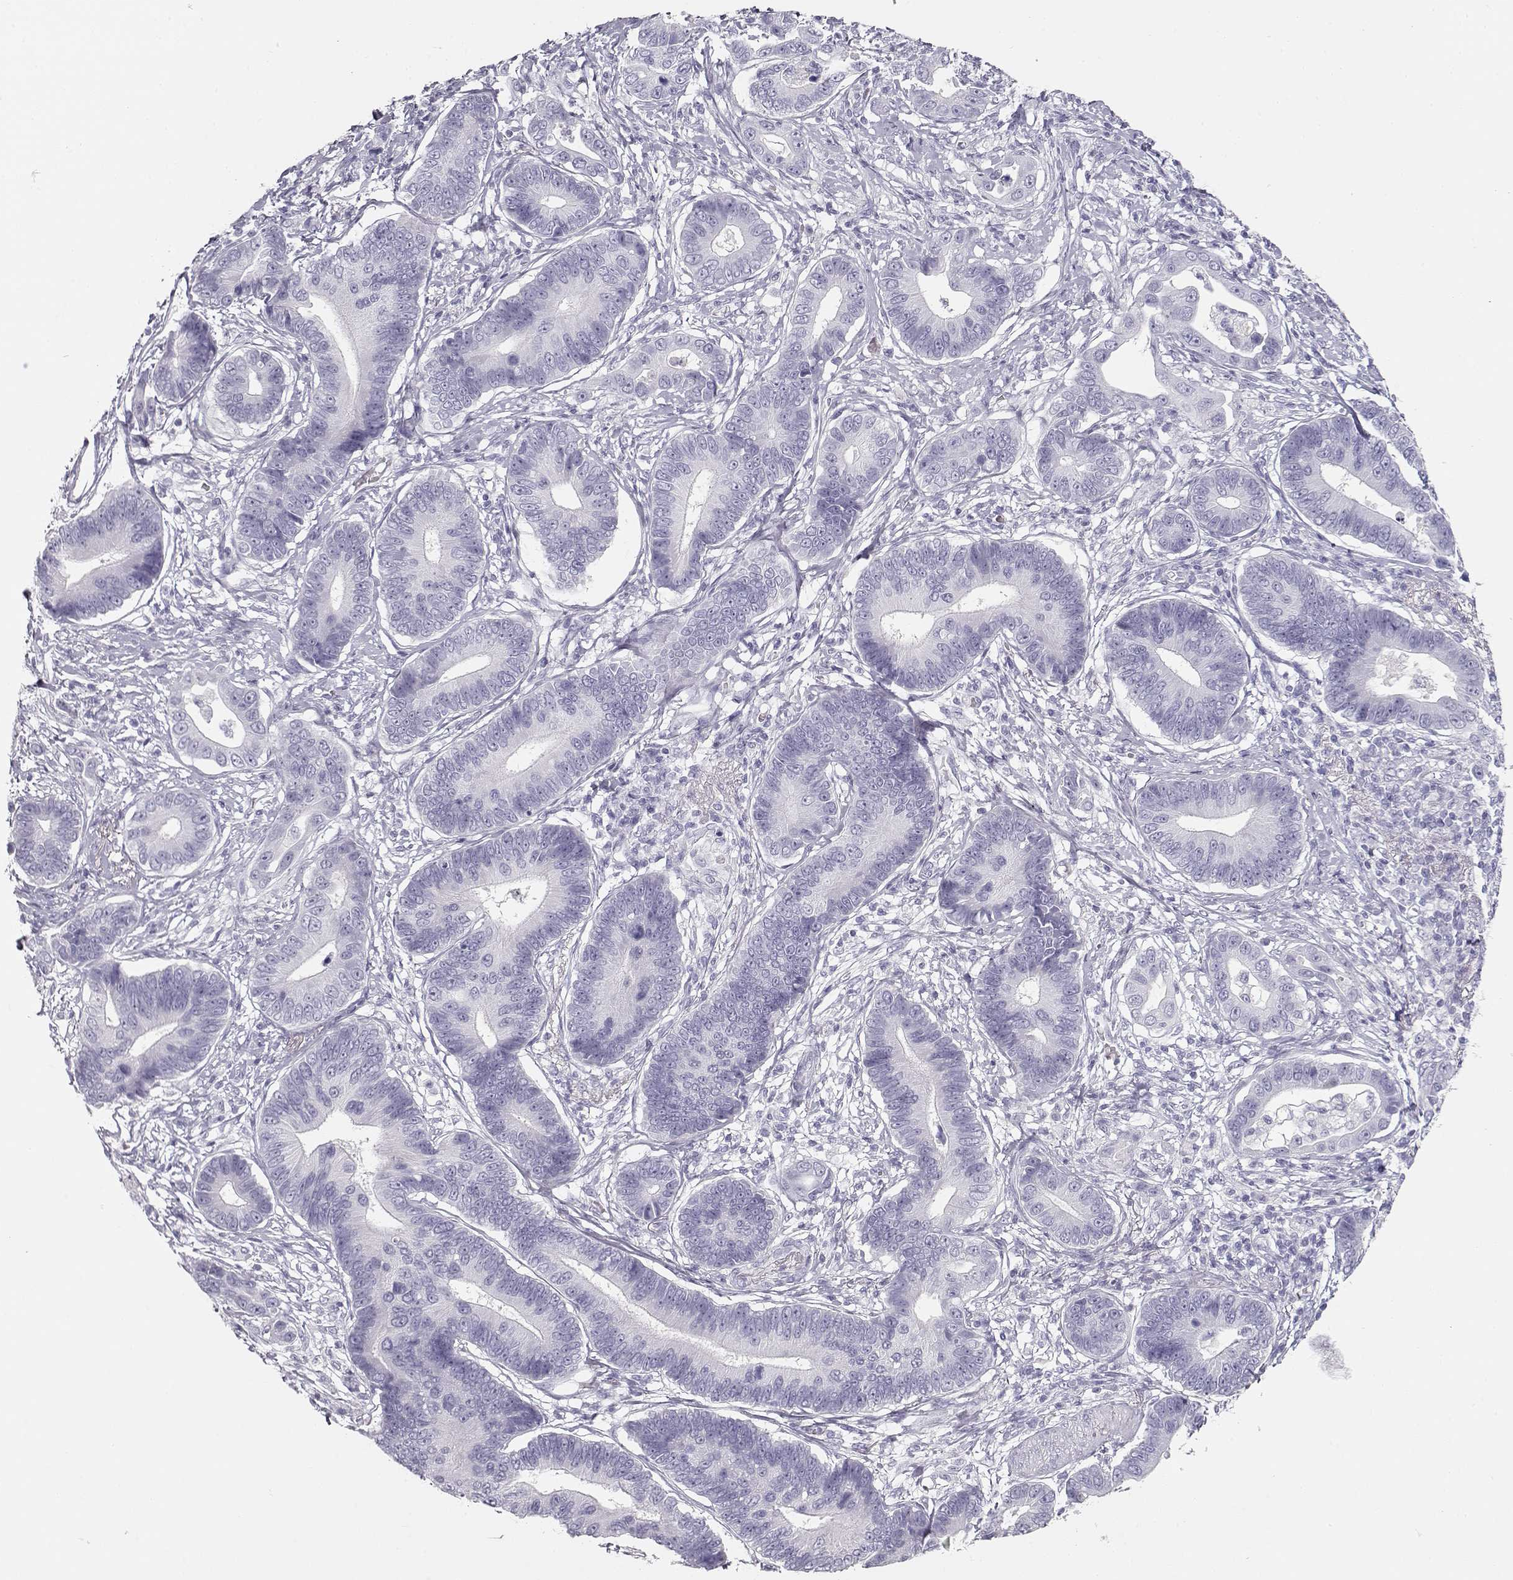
{"staining": {"intensity": "negative", "quantity": "none", "location": "none"}, "tissue": "stomach cancer", "cell_type": "Tumor cells", "image_type": "cancer", "snomed": [{"axis": "morphology", "description": "Adenocarcinoma, NOS"}, {"axis": "topography", "description": "Stomach"}], "caption": "The histopathology image demonstrates no significant staining in tumor cells of stomach cancer.", "gene": "TKTL1", "patient": {"sex": "male", "age": 84}}